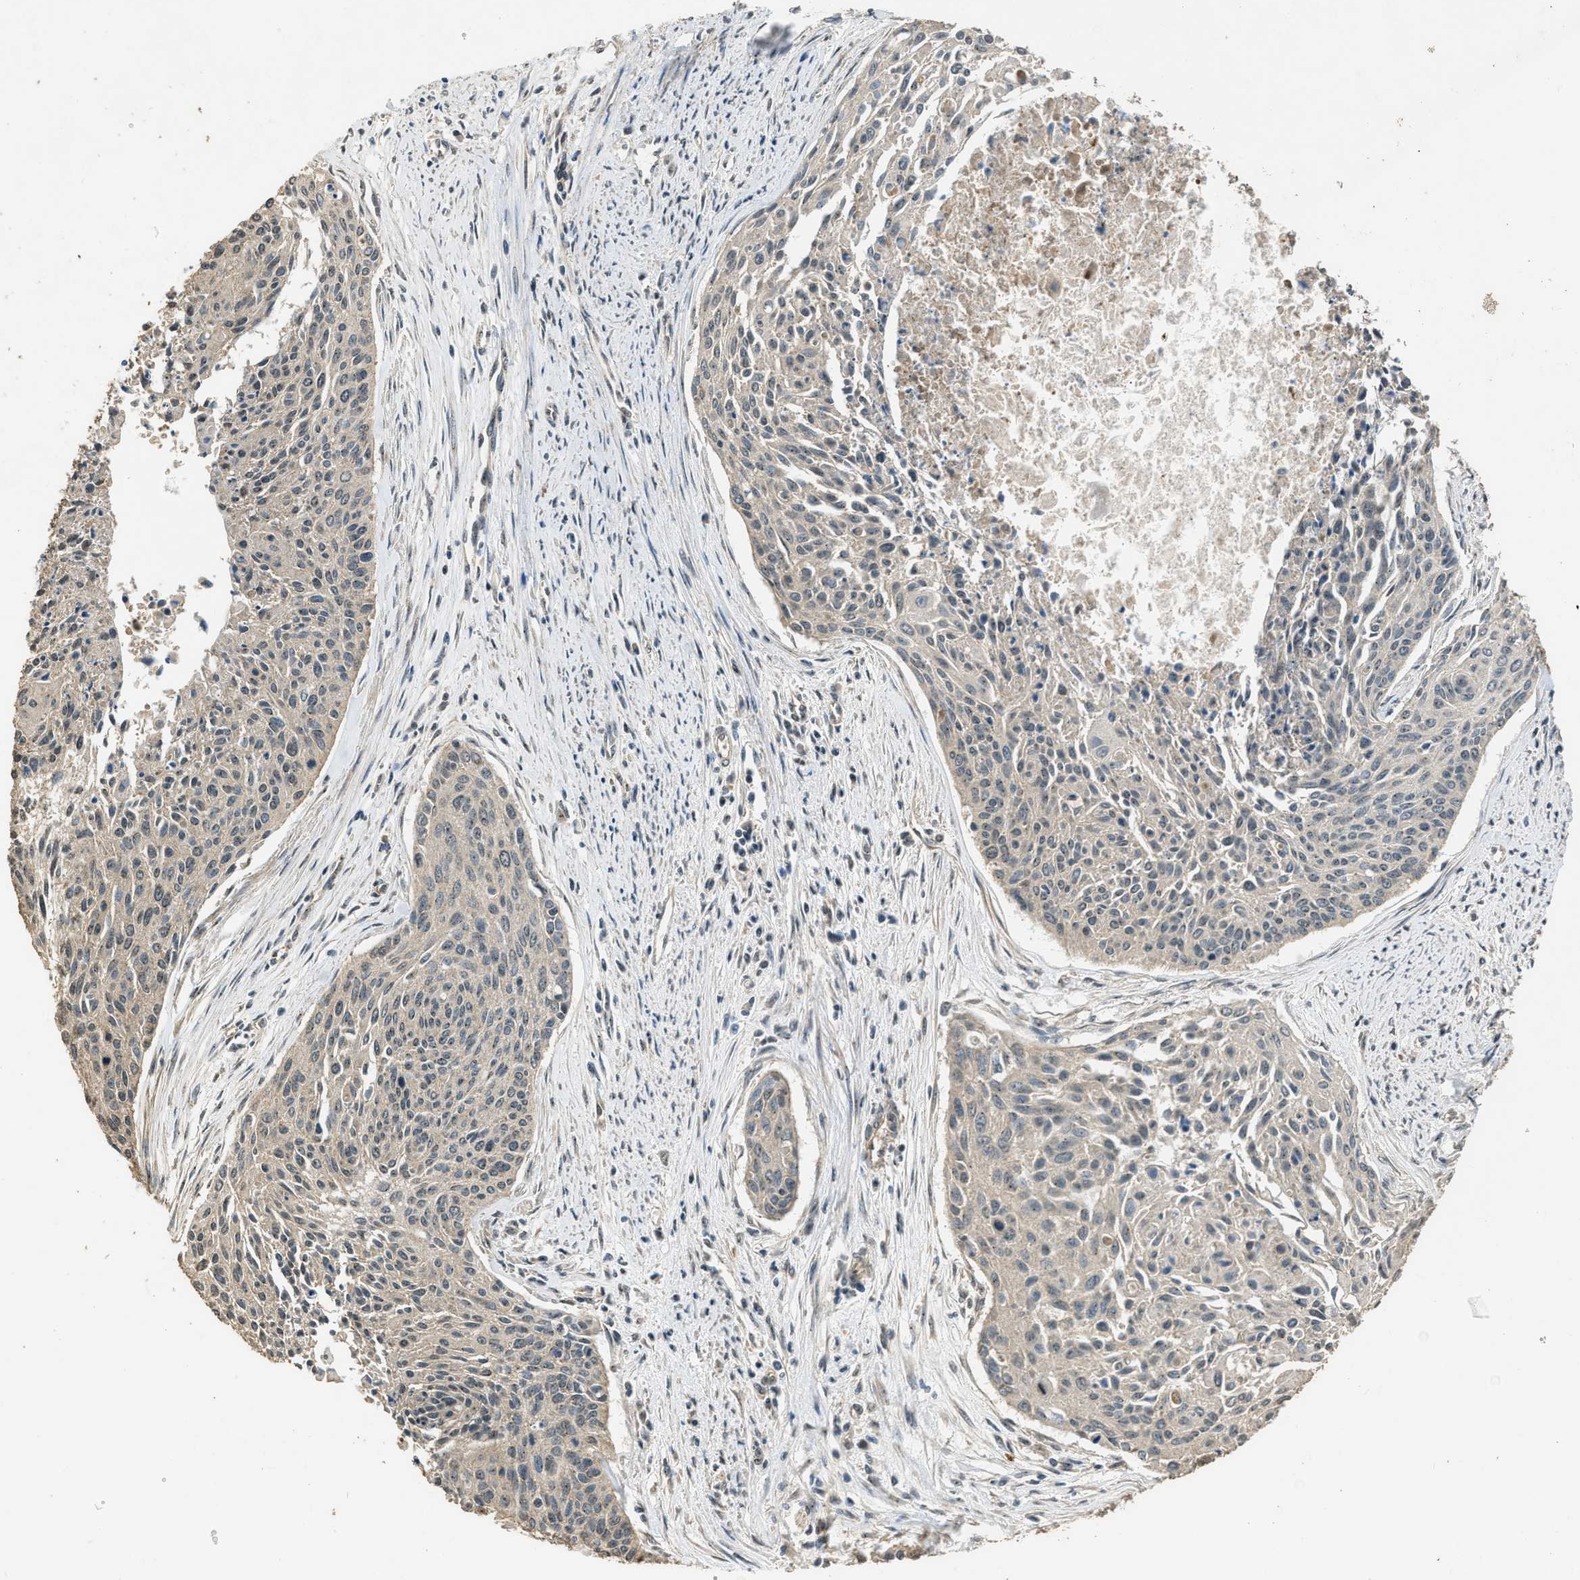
{"staining": {"intensity": "weak", "quantity": "<25%", "location": "cytoplasmic/membranous"}, "tissue": "cervical cancer", "cell_type": "Tumor cells", "image_type": "cancer", "snomed": [{"axis": "morphology", "description": "Squamous cell carcinoma, NOS"}, {"axis": "topography", "description": "Cervix"}], "caption": "There is no significant expression in tumor cells of cervical squamous cell carcinoma.", "gene": "DENND6B", "patient": {"sex": "female", "age": 55}}